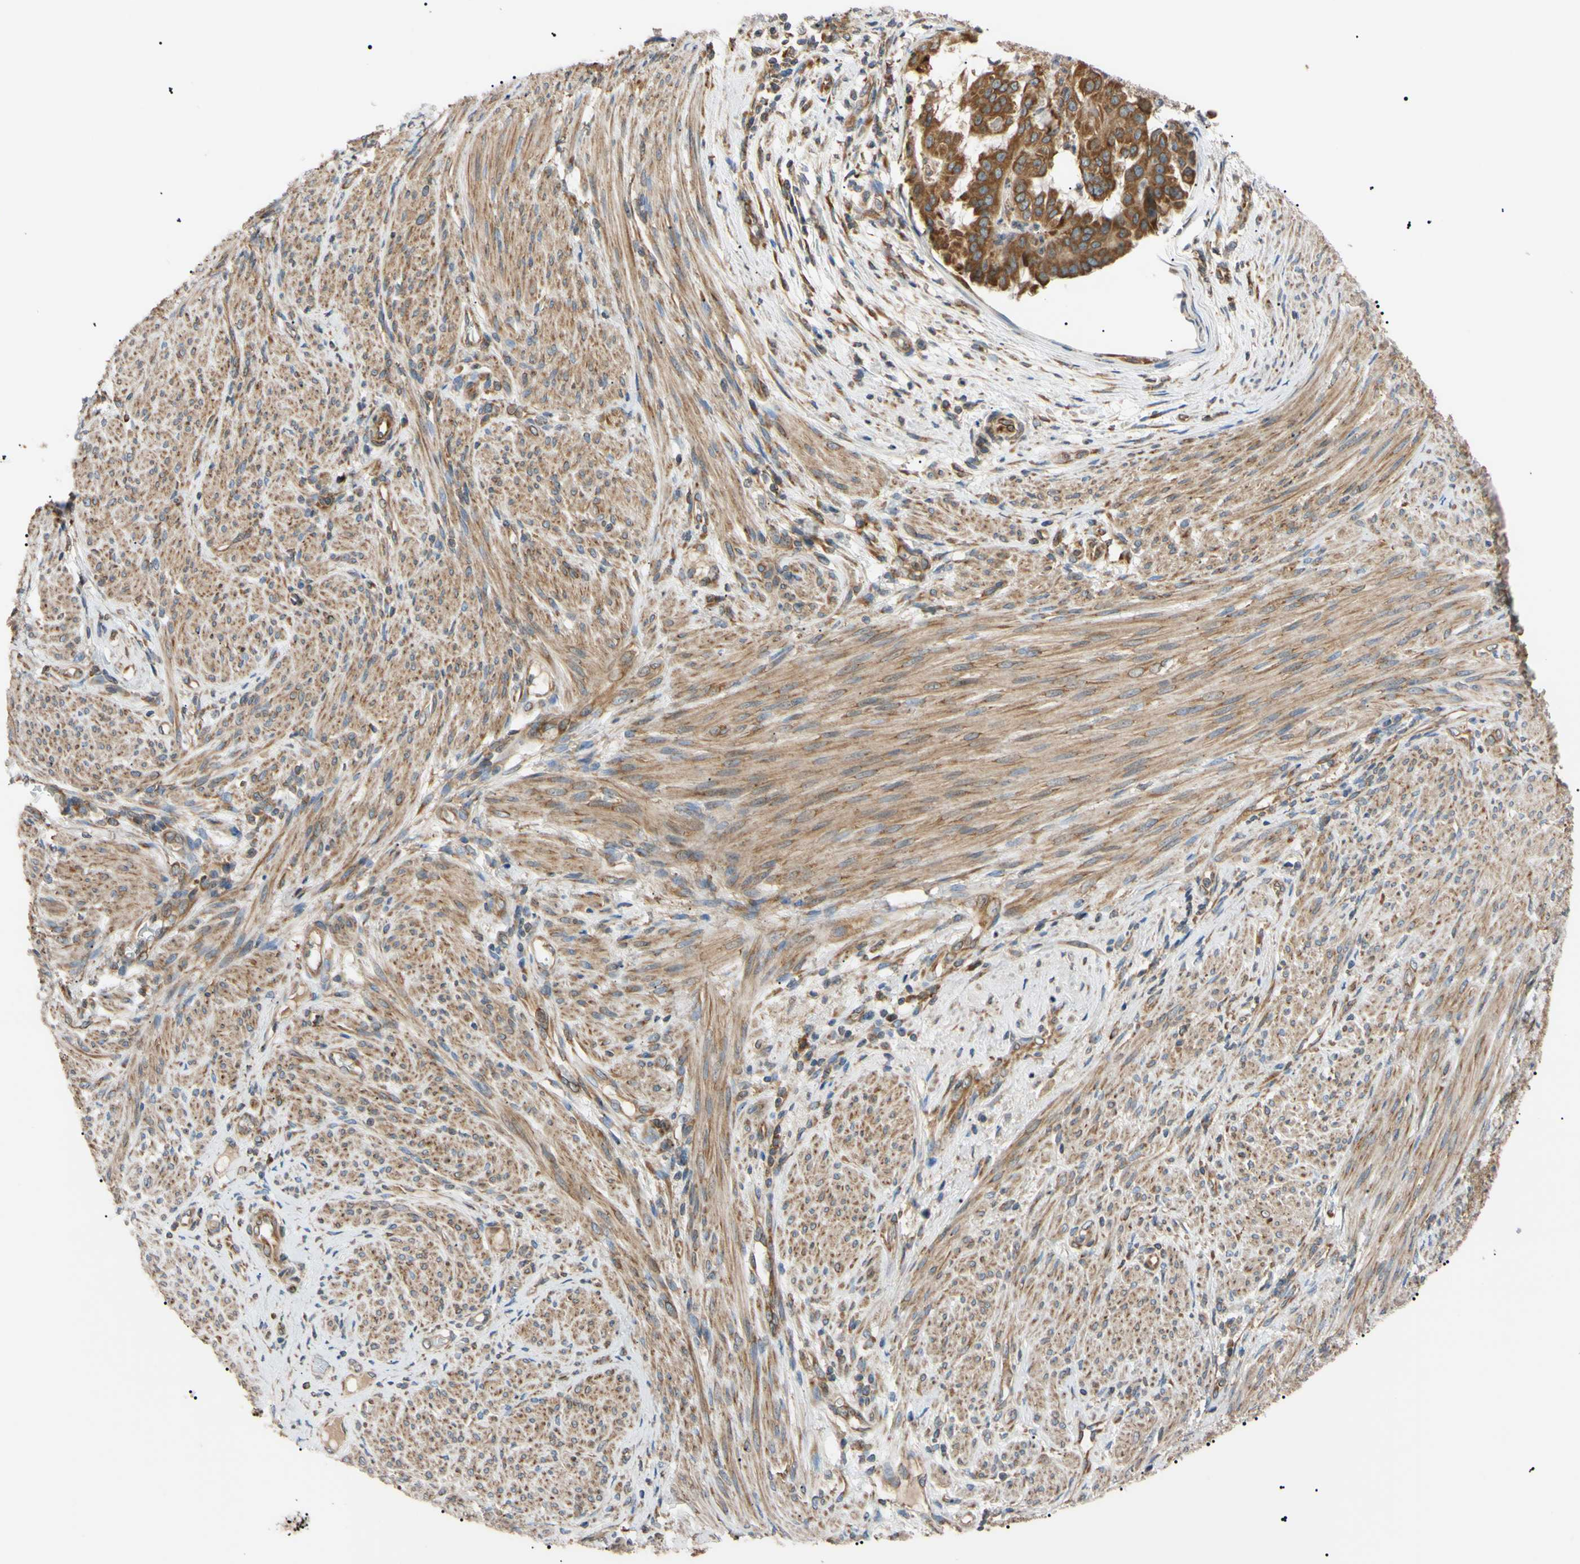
{"staining": {"intensity": "moderate", "quantity": ">75%", "location": "cytoplasmic/membranous"}, "tissue": "endometrial cancer", "cell_type": "Tumor cells", "image_type": "cancer", "snomed": [{"axis": "morphology", "description": "Adenocarcinoma, NOS"}, {"axis": "topography", "description": "Endometrium"}], "caption": "IHC (DAB) staining of human endometrial cancer (adenocarcinoma) displays moderate cytoplasmic/membranous protein staining in approximately >75% of tumor cells.", "gene": "VAPA", "patient": {"sex": "female", "age": 85}}